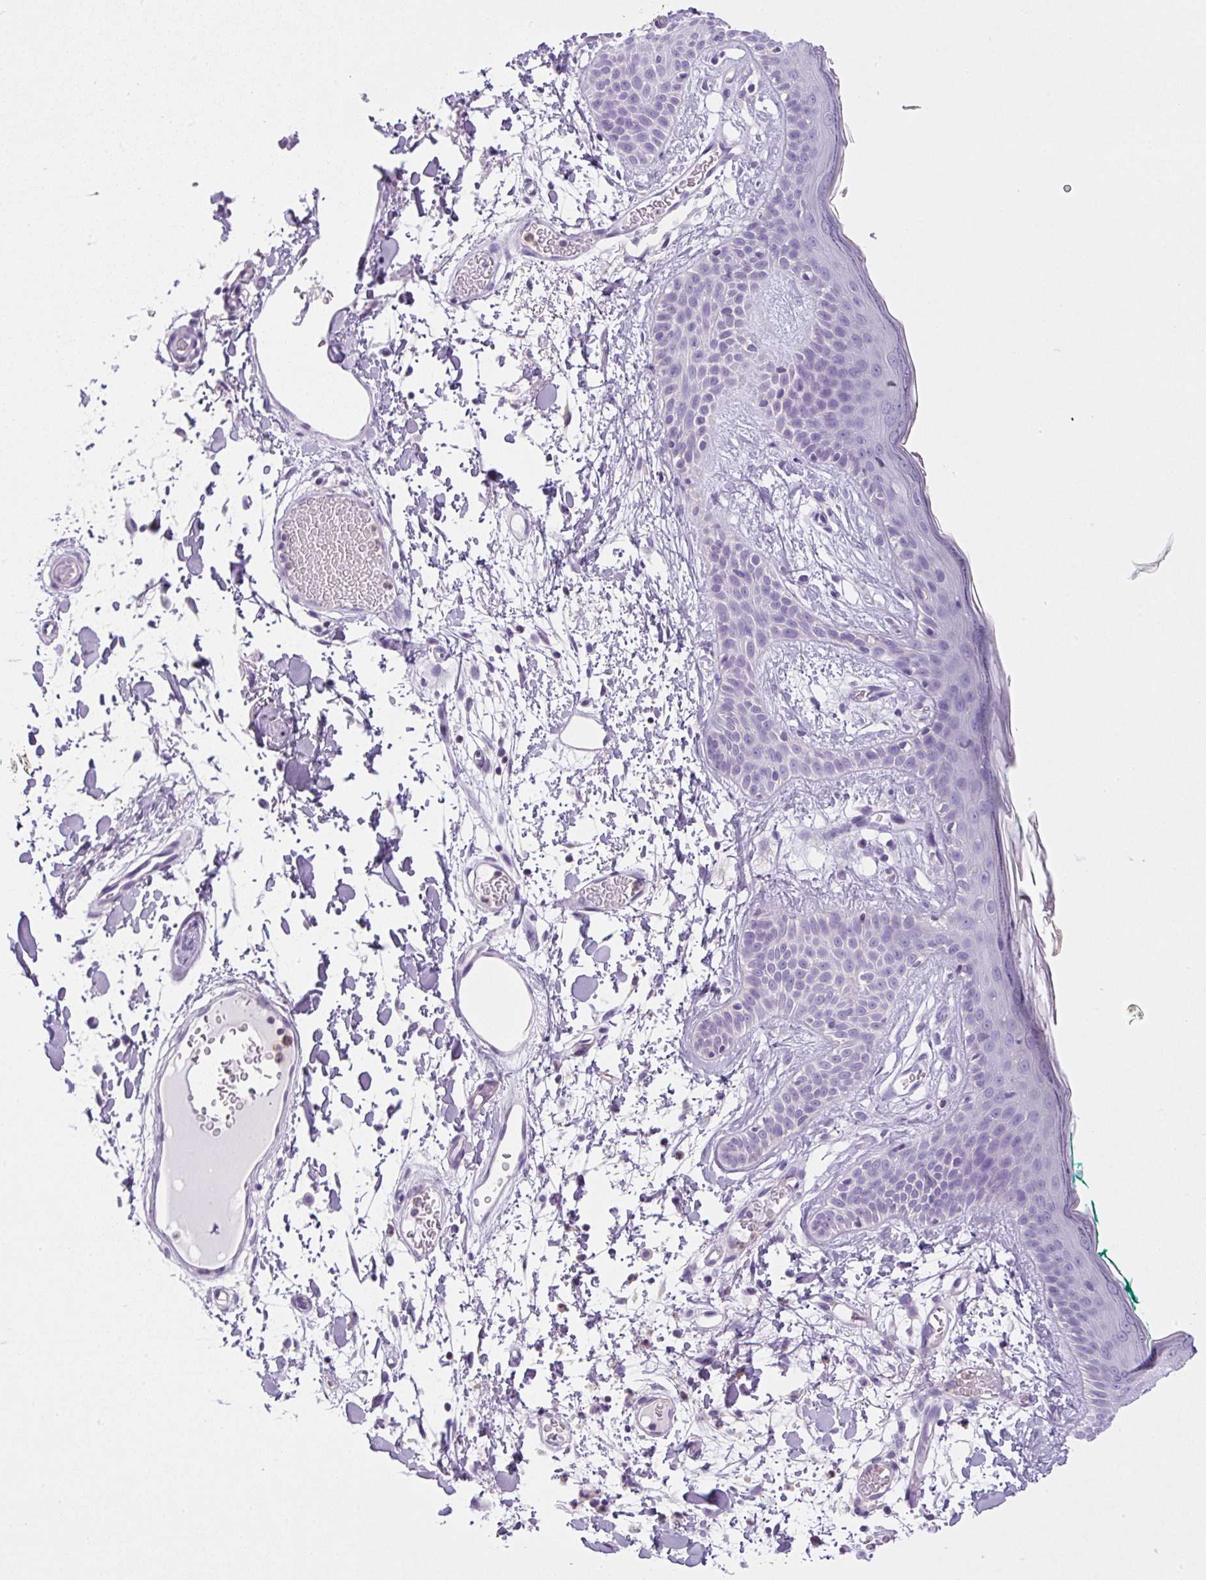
{"staining": {"intensity": "negative", "quantity": "none", "location": "none"}, "tissue": "skin", "cell_type": "Fibroblasts", "image_type": "normal", "snomed": [{"axis": "morphology", "description": "Normal tissue, NOS"}, {"axis": "topography", "description": "Skin"}], "caption": "High power microscopy histopathology image of an immunohistochemistry histopathology image of unremarkable skin, revealing no significant expression in fibroblasts.", "gene": "PIP5KL1", "patient": {"sex": "male", "age": 79}}